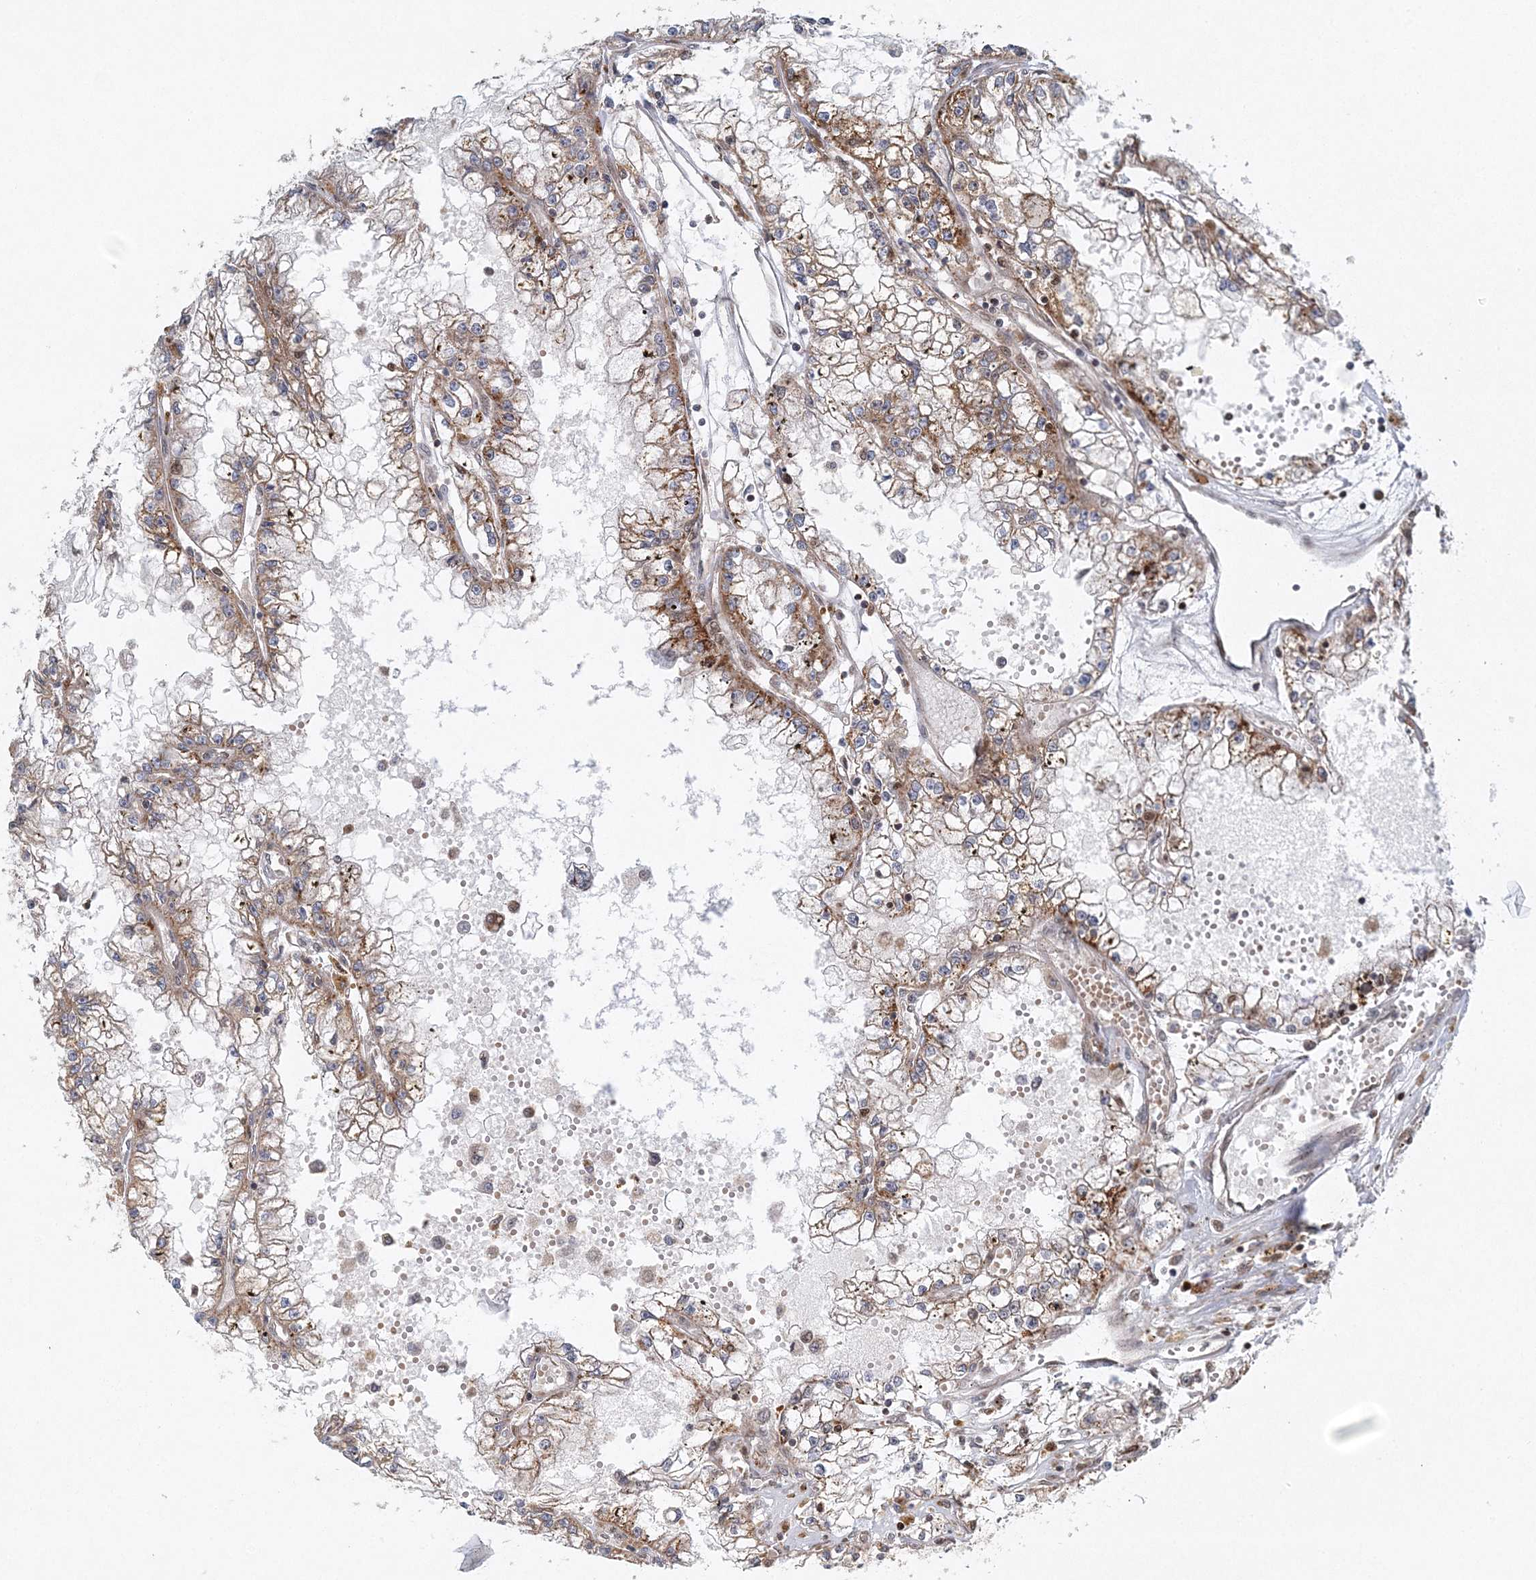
{"staining": {"intensity": "weak", "quantity": "<25%", "location": "cytoplasmic/membranous"}, "tissue": "renal cancer", "cell_type": "Tumor cells", "image_type": "cancer", "snomed": [{"axis": "morphology", "description": "Adenocarcinoma, NOS"}, {"axis": "topography", "description": "Kidney"}], "caption": "This is an IHC image of renal cancer (adenocarcinoma). There is no staining in tumor cells.", "gene": "RAB11FIP2", "patient": {"sex": "male", "age": 56}}